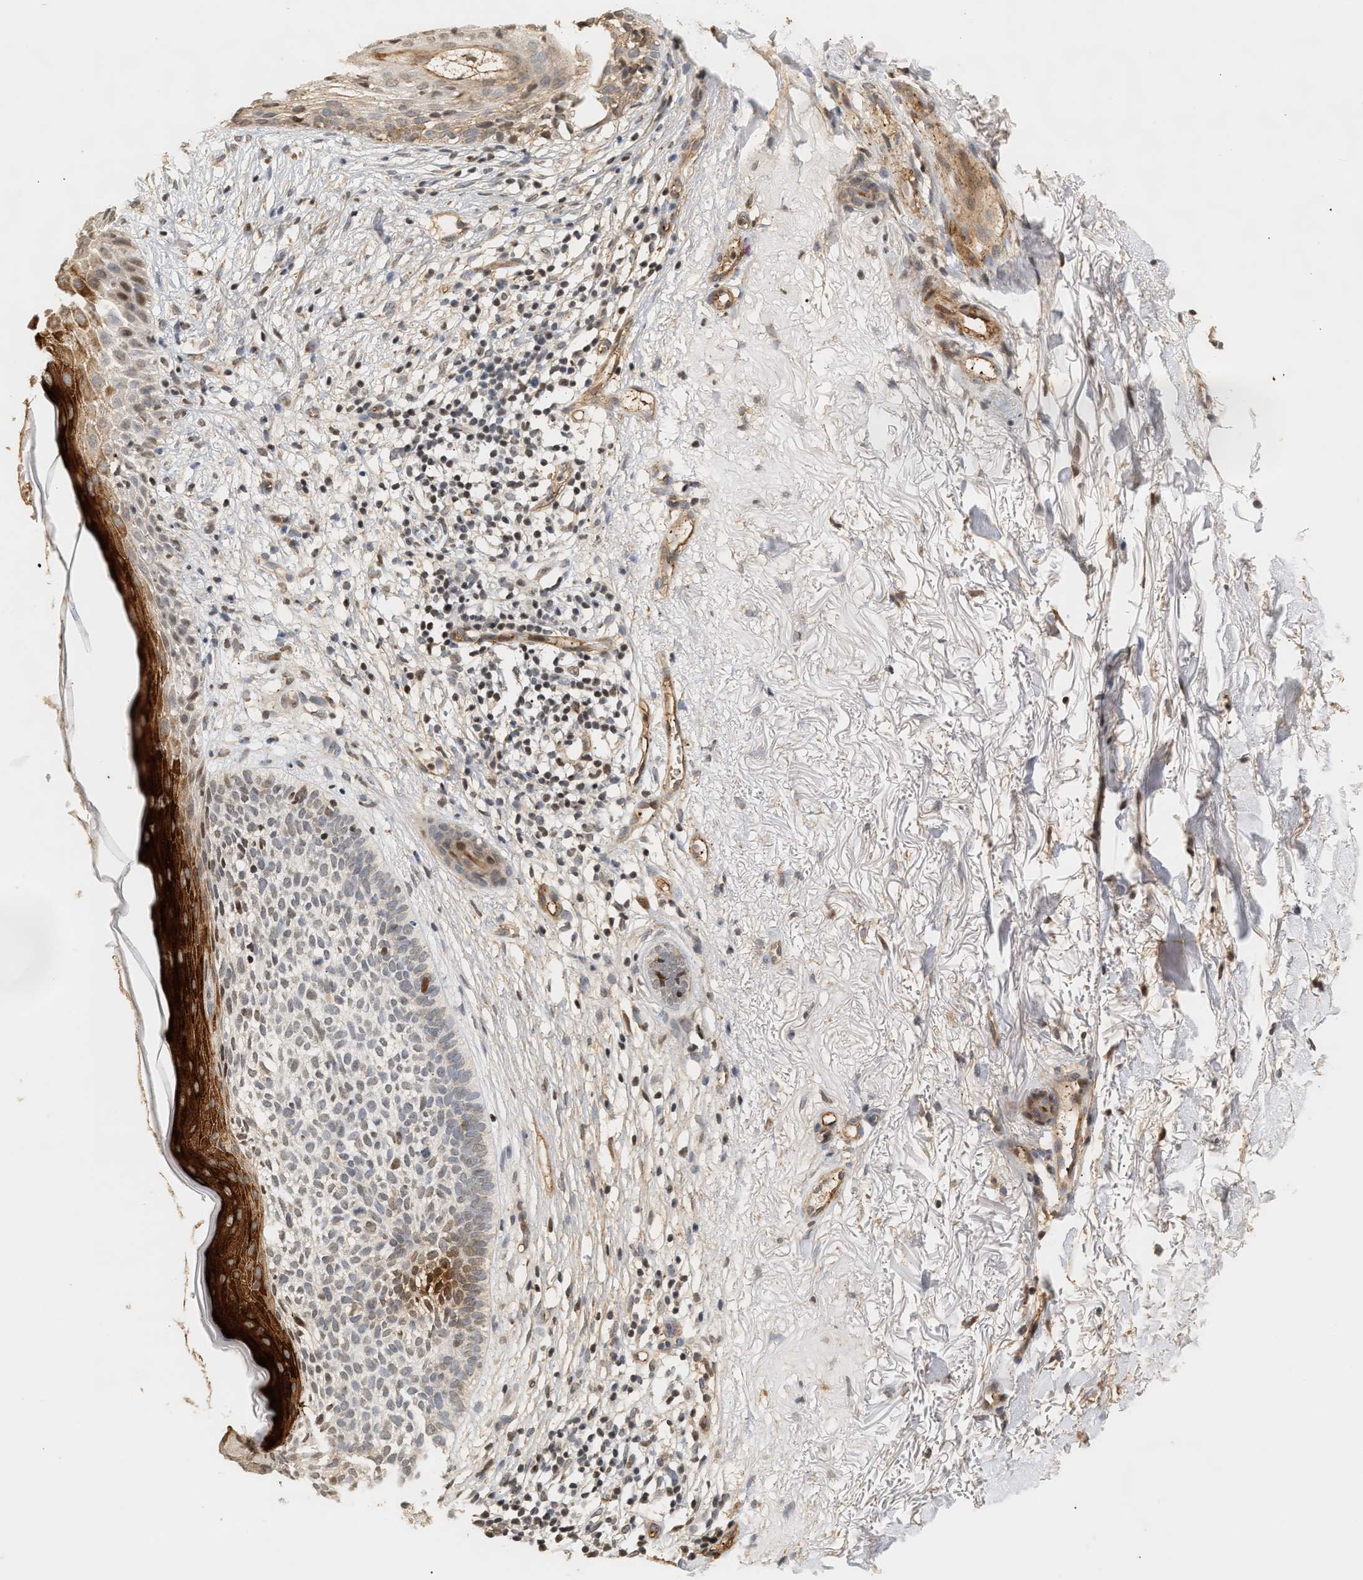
{"staining": {"intensity": "moderate", "quantity": "<25%", "location": "nuclear"}, "tissue": "skin cancer", "cell_type": "Tumor cells", "image_type": "cancer", "snomed": [{"axis": "morphology", "description": "Basal cell carcinoma"}, {"axis": "topography", "description": "Skin"}], "caption": "Brown immunohistochemical staining in skin basal cell carcinoma reveals moderate nuclear positivity in about <25% of tumor cells. The staining was performed using DAB to visualize the protein expression in brown, while the nuclei were stained in blue with hematoxylin (Magnification: 20x).", "gene": "PLXND1", "patient": {"sex": "female", "age": 70}}